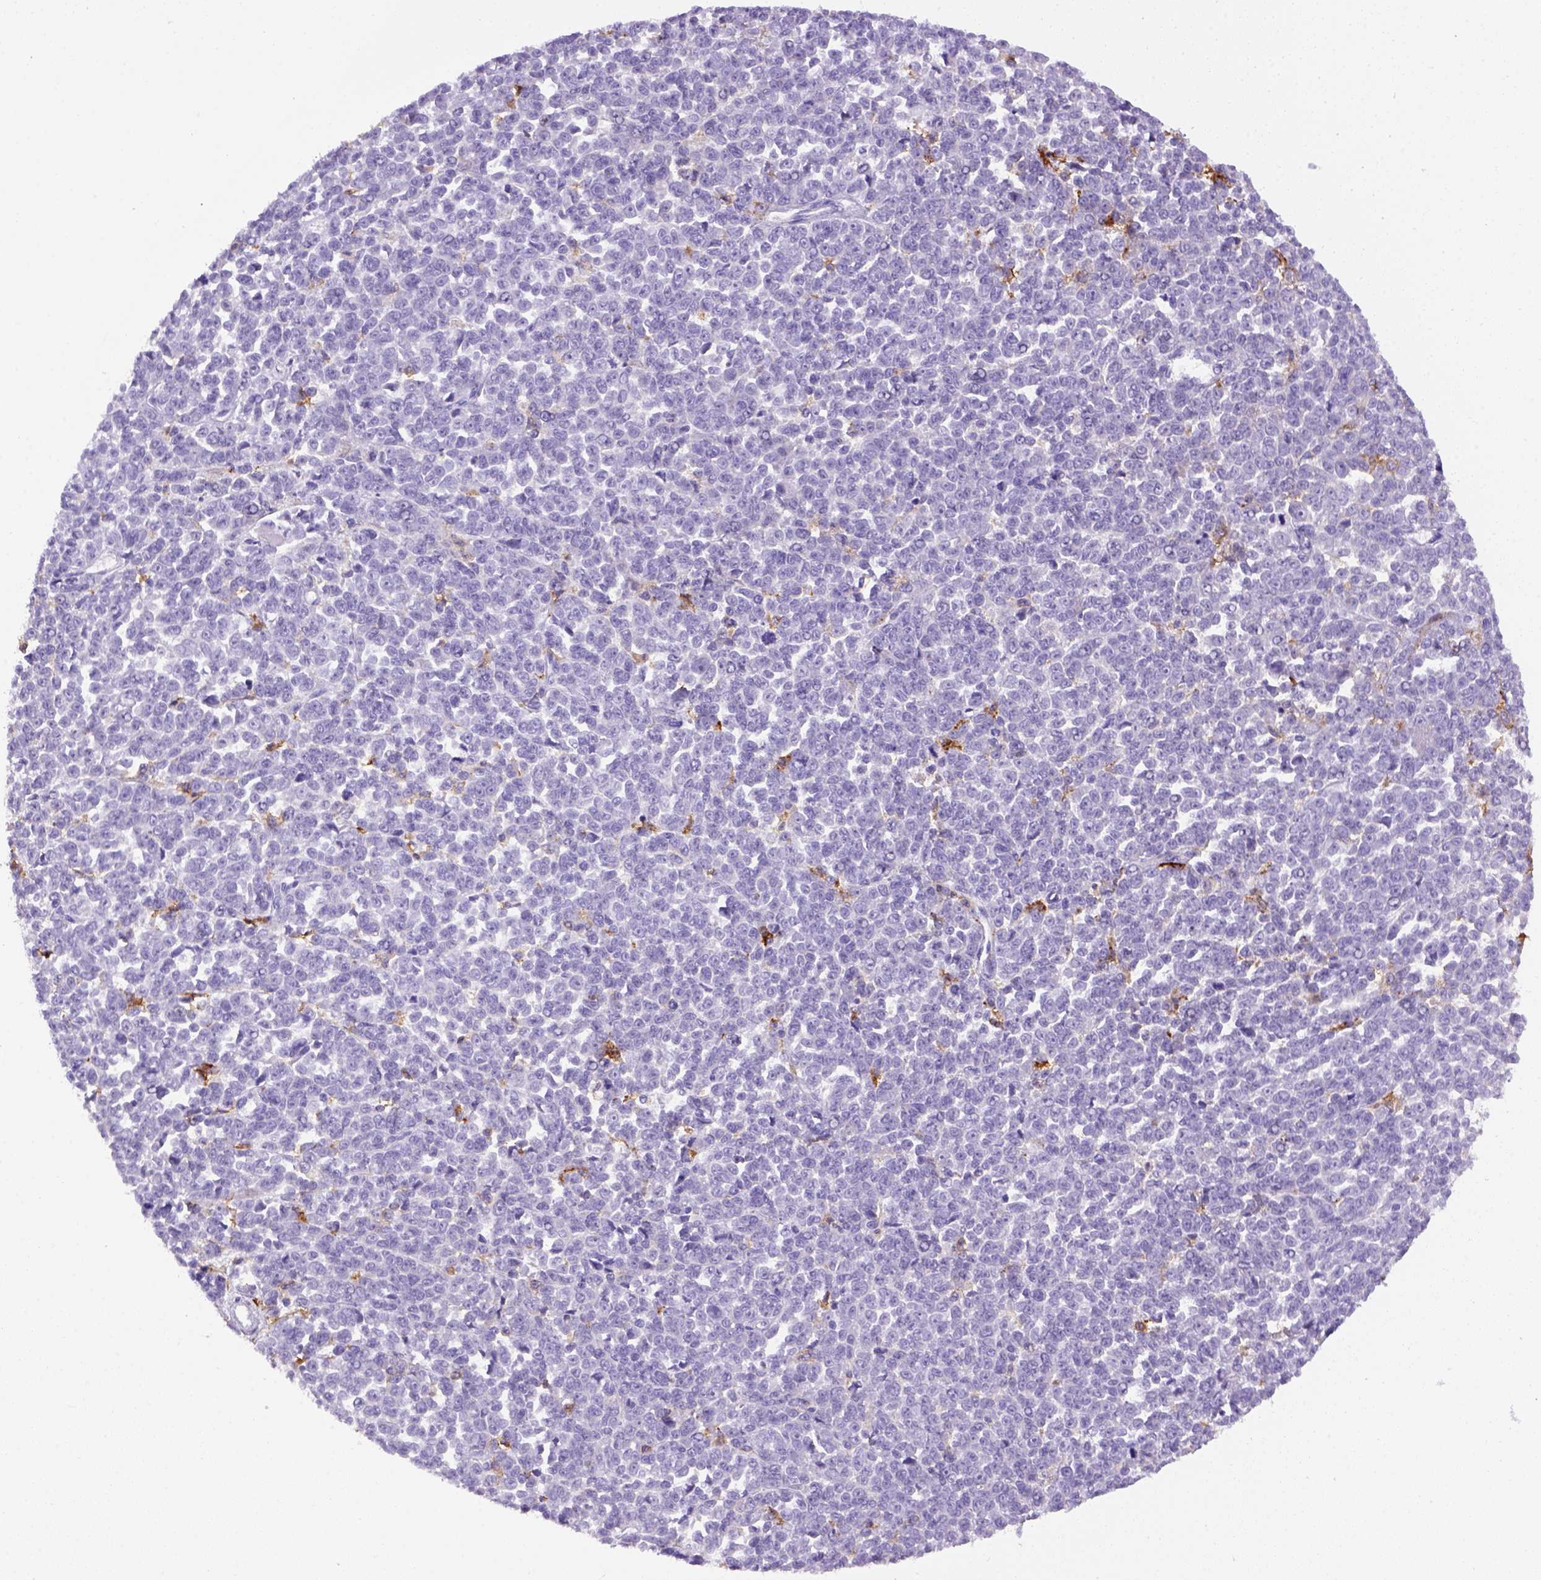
{"staining": {"intensity": "negative", "quantity": "none", "location": "none"}, "tissue": "melanoma", "cell_type": "Tumor cells", "image_type": "cancer", "snomed": [{"axis": "morphology", "description": "Malignant melanoma, NOS"}, {"axis": "topography", "description": "Skin"}], "caption": "Immunohistochemistry photomicrograph of malignant melanoma stained for a protein (brown), which displays no expression in tumor cells. The staining was performed using DAB to visualize the protein expression in brown, while the nuclei were stained in blue with hematoxylin (Magnification: 20x).", "gene": "CD14", "patient": {"sex": "female", "age": 95}}